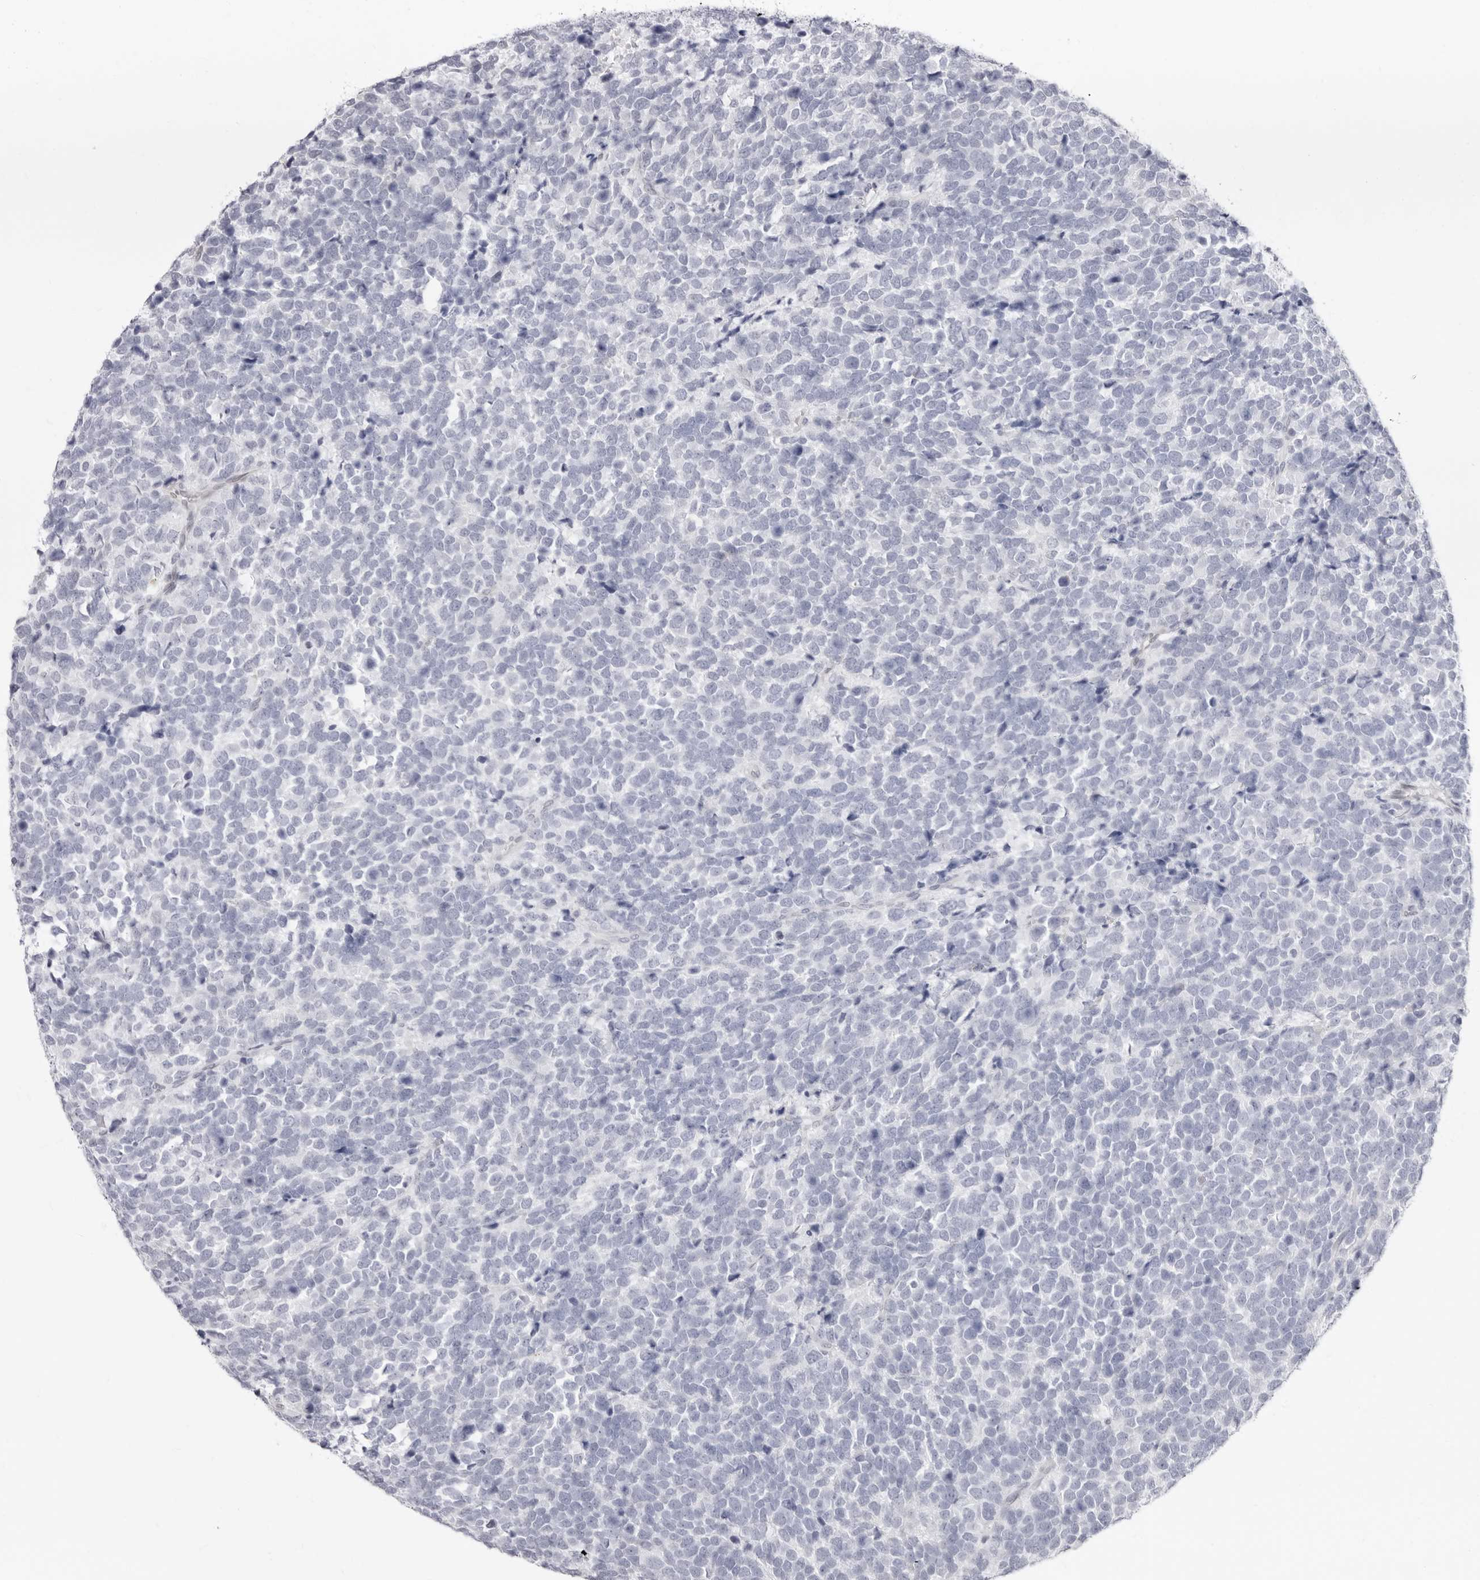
{"staining": {"intensity": "negative", "quantity": "none", "location": "none"}, "tissue": "urothelial cancer", "cell_type": "Tumor cells", "image_type": "cancer", "snomed": [{"axis": "morphology", "description": "Urothelial carcinoma, High grade"}, {"axis": "topography", "description": "Urinary bladder"}], "caption": "This is an immunohistochemistry (IHC) micrograph of human urothelial cancer. There is no positivity in tumor cells.", "gene": "FDPS", "patient": {"sex": "female", "age": 82}}